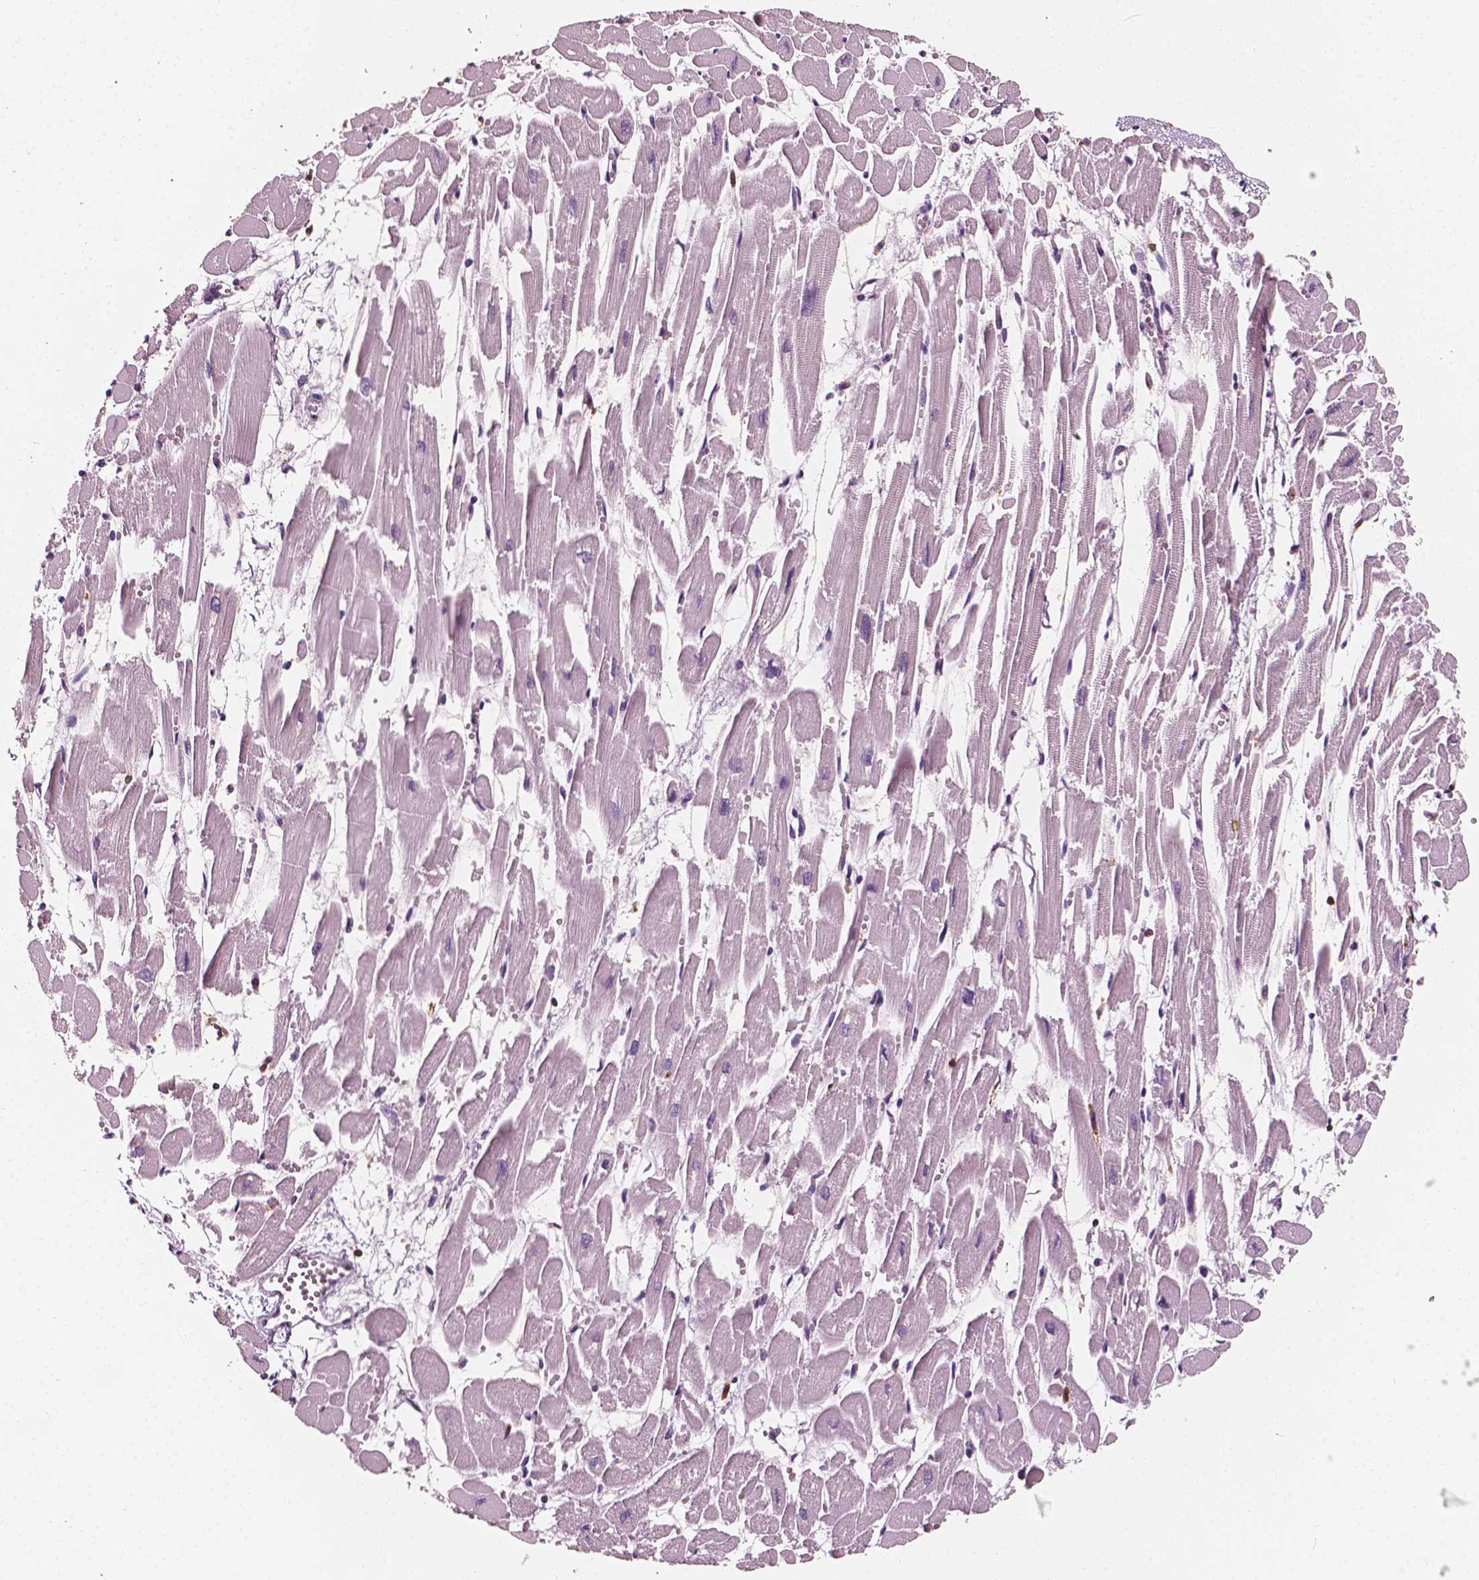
{"staining": {"intensity": "negative", "quantity": "none", "location": "none"}, "tissue": "heart muscle", "cell_type": "Cardiomyocytes", "image_type": "normal", "snomed": [{"axis": "morphology", "description": "Normal tissue, NOS"}, {"axis": "topography", "description": "Heart"}], "caption": "An immunohistochemistry photomicrograph of normal heart muscle is shown. There is no staining in cardiomyocytes of heart muscle. (Stains: DAB immunohistochemistry (IHC) with hematoxylin counter stain, Microscopy: brightfield microscopy at high magnification).", "gene": "PTPRC", "patient": {"sex": "female", "age": 52}}